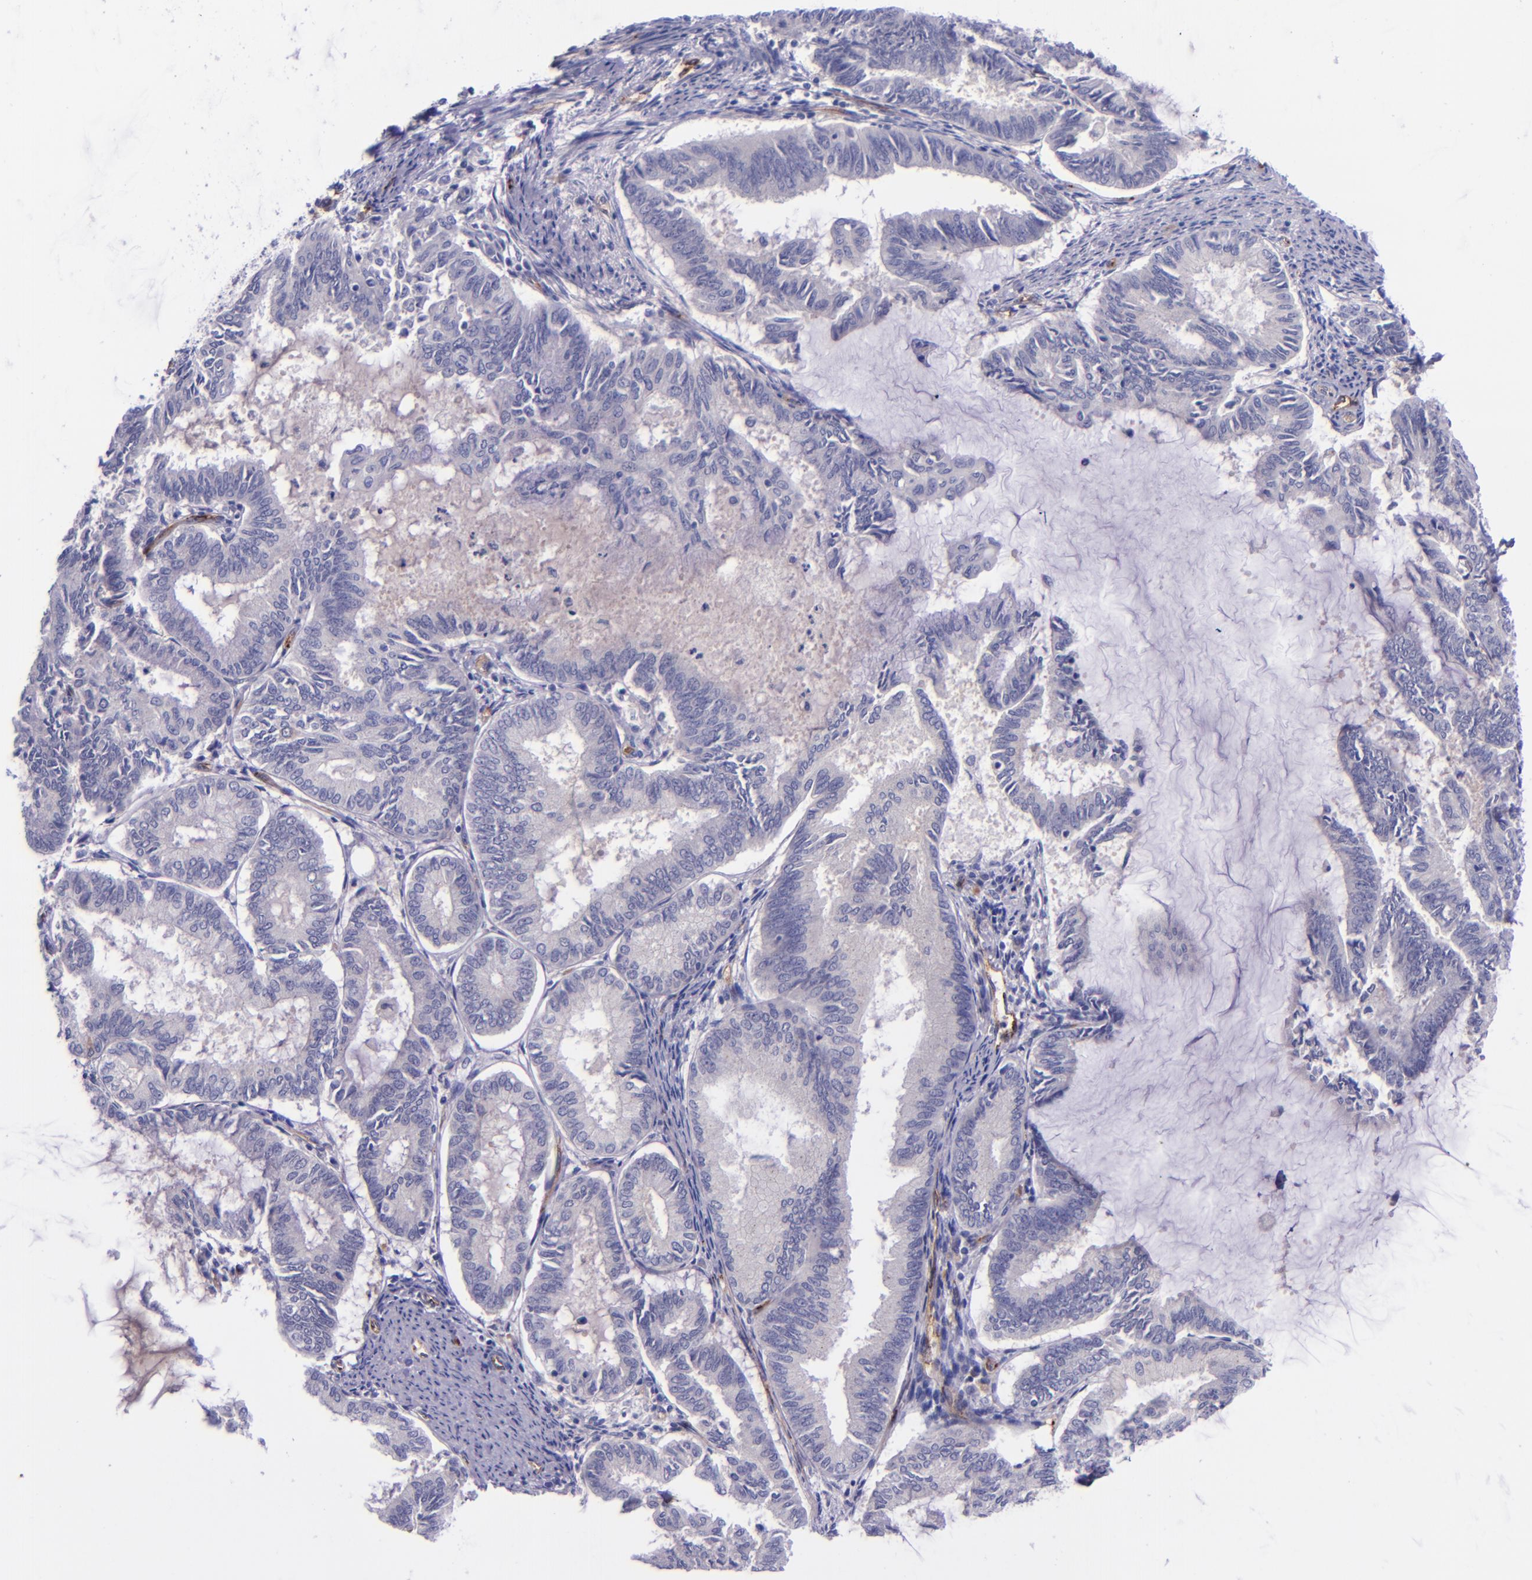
{"staining": {"intensity": "negative", "quantity": "none", "location": "none"}, "tissue": "endometrial cancer", "cell_type": "Tumor cells", "image_type": "cancer", "snomed": [{"axis": "morphology", "description": "Adenocarcinoma, NOS"}, {"axis": "topography", "description": "Endometrium"}], "caption": "Photomicrograph shows no significant protein expression in tumor cells of adenocarcinoma (endometrial). The staining was performed using DAB (3,3'-diaminobenzidine) to visualize the protein expression in brown, while the nuclei were stained in blue with hematoxylin (Magnification: 20x).", "gene": "NOS3", "patient": {"sex": "female", "age": 86}}